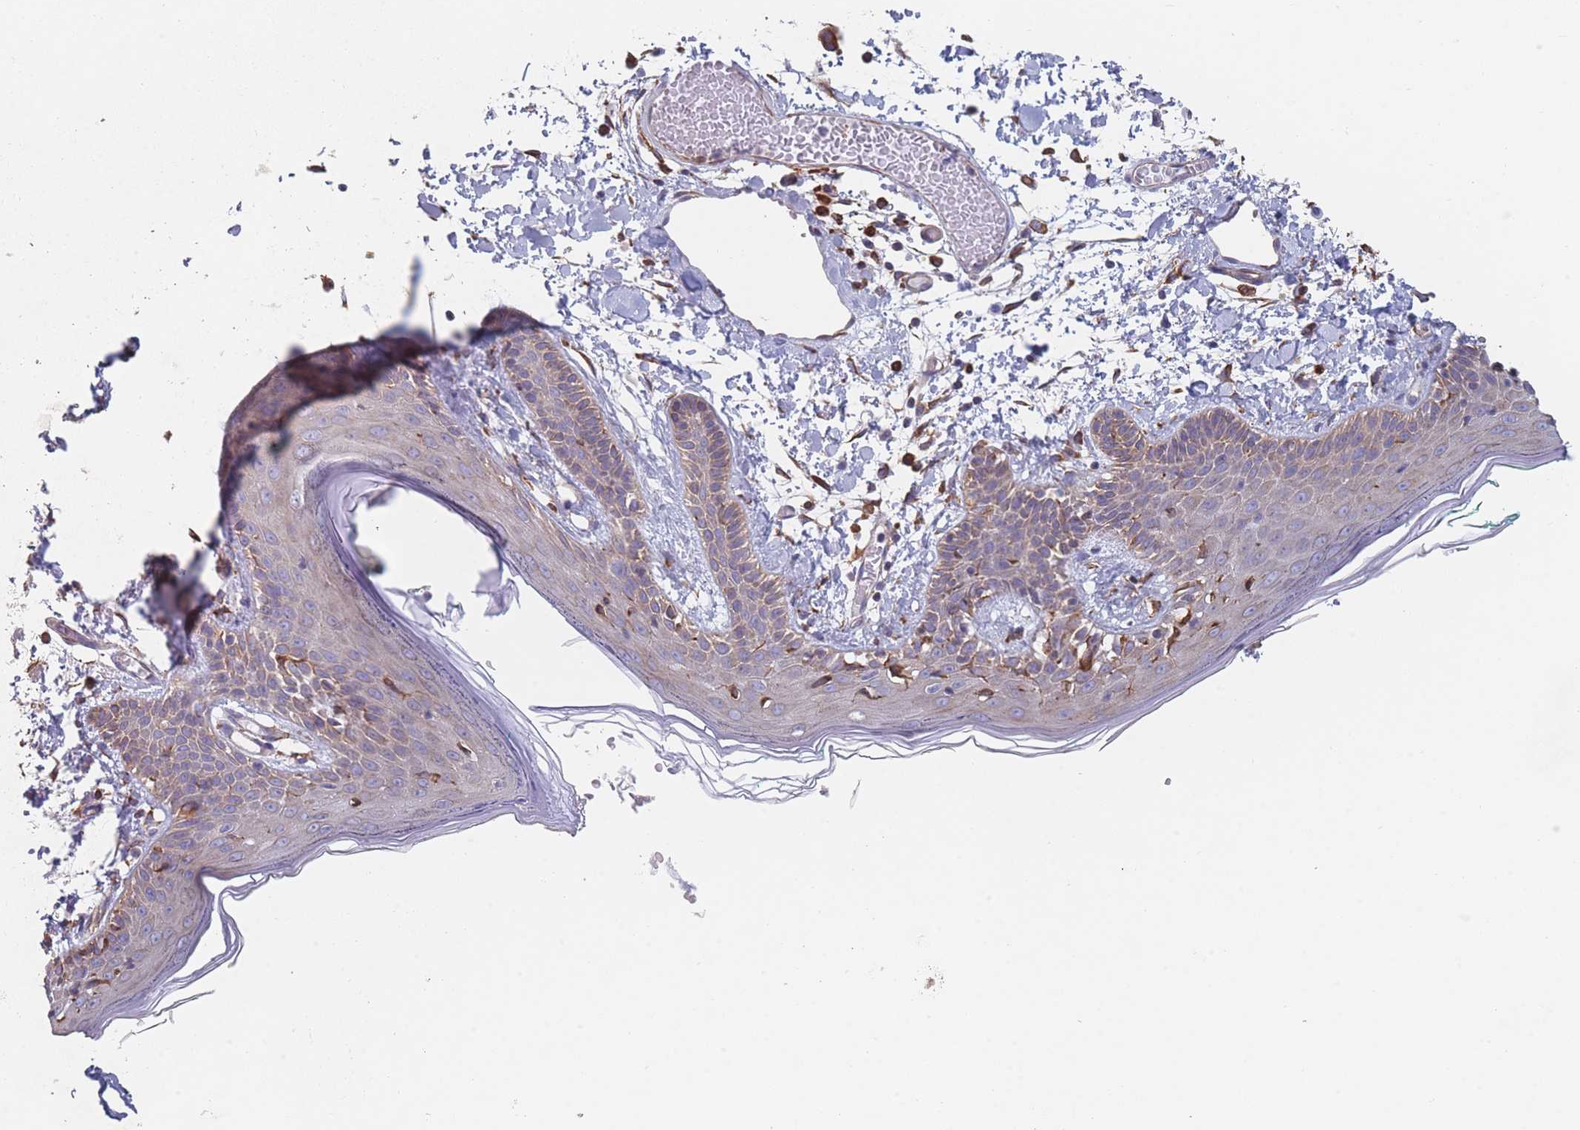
{"staining": {"intensity": "moderate", "quantity": ">75%", "location": "cytoplasmic/membranous"}, "tissue": "skin", "cell_type": "Fibroblasts", "image_type": "normal", "snomed": [{"axis": "morphology", "description": "Normal tissue, NOS"}, {"axis": "topography", "description": "Skin"}], "caption": "Immunohistochemical staining of benign skin demonstrates moderate cytoplasmic/membranous protein positivity in about >75% of fibroblasts.", "gene": "OR7C2", "patient": {"sex": "male", "age": 79}}